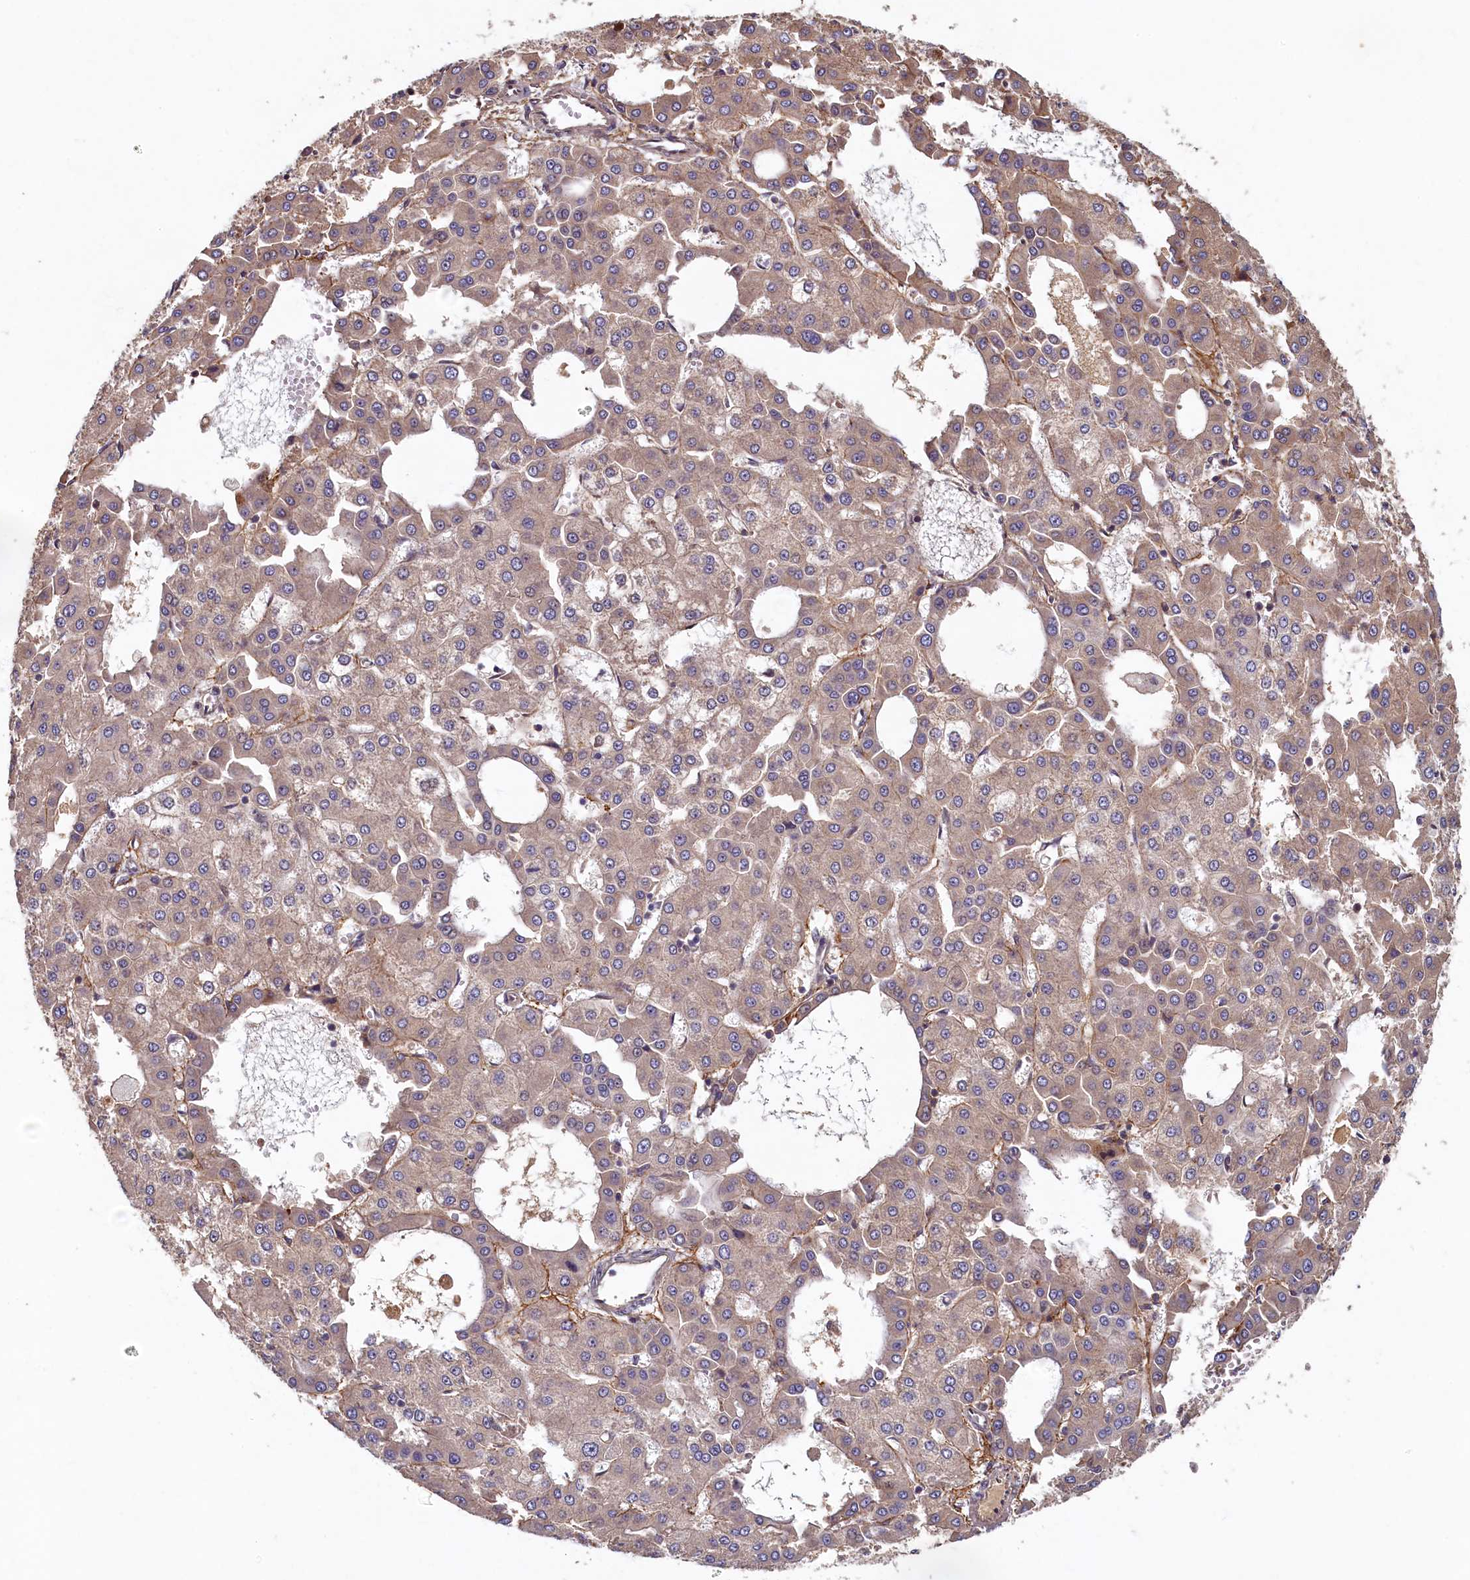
{"staining": {"intensity": "weak", "quantity": "25%-75%", "location": "cytoplasmic/membranous"}, "tissue": "liver cancer", "cell_type": "Tumor cells", "image_type": "cancer", "snomed": [{"axis": "morphology", "description": "Carcinoma, Hepatocellular, NOS"}, {"axis": "topography", "description": "Liver"}], "caption": "An image showing weak cytoplasmic/membranous expression in about 25%-75% of tumor cells in liver cancer, as visualized by brown immunohistochemical staining.", "gene": "LCMT2", "patient": {"sex": "male", "age": 47}}